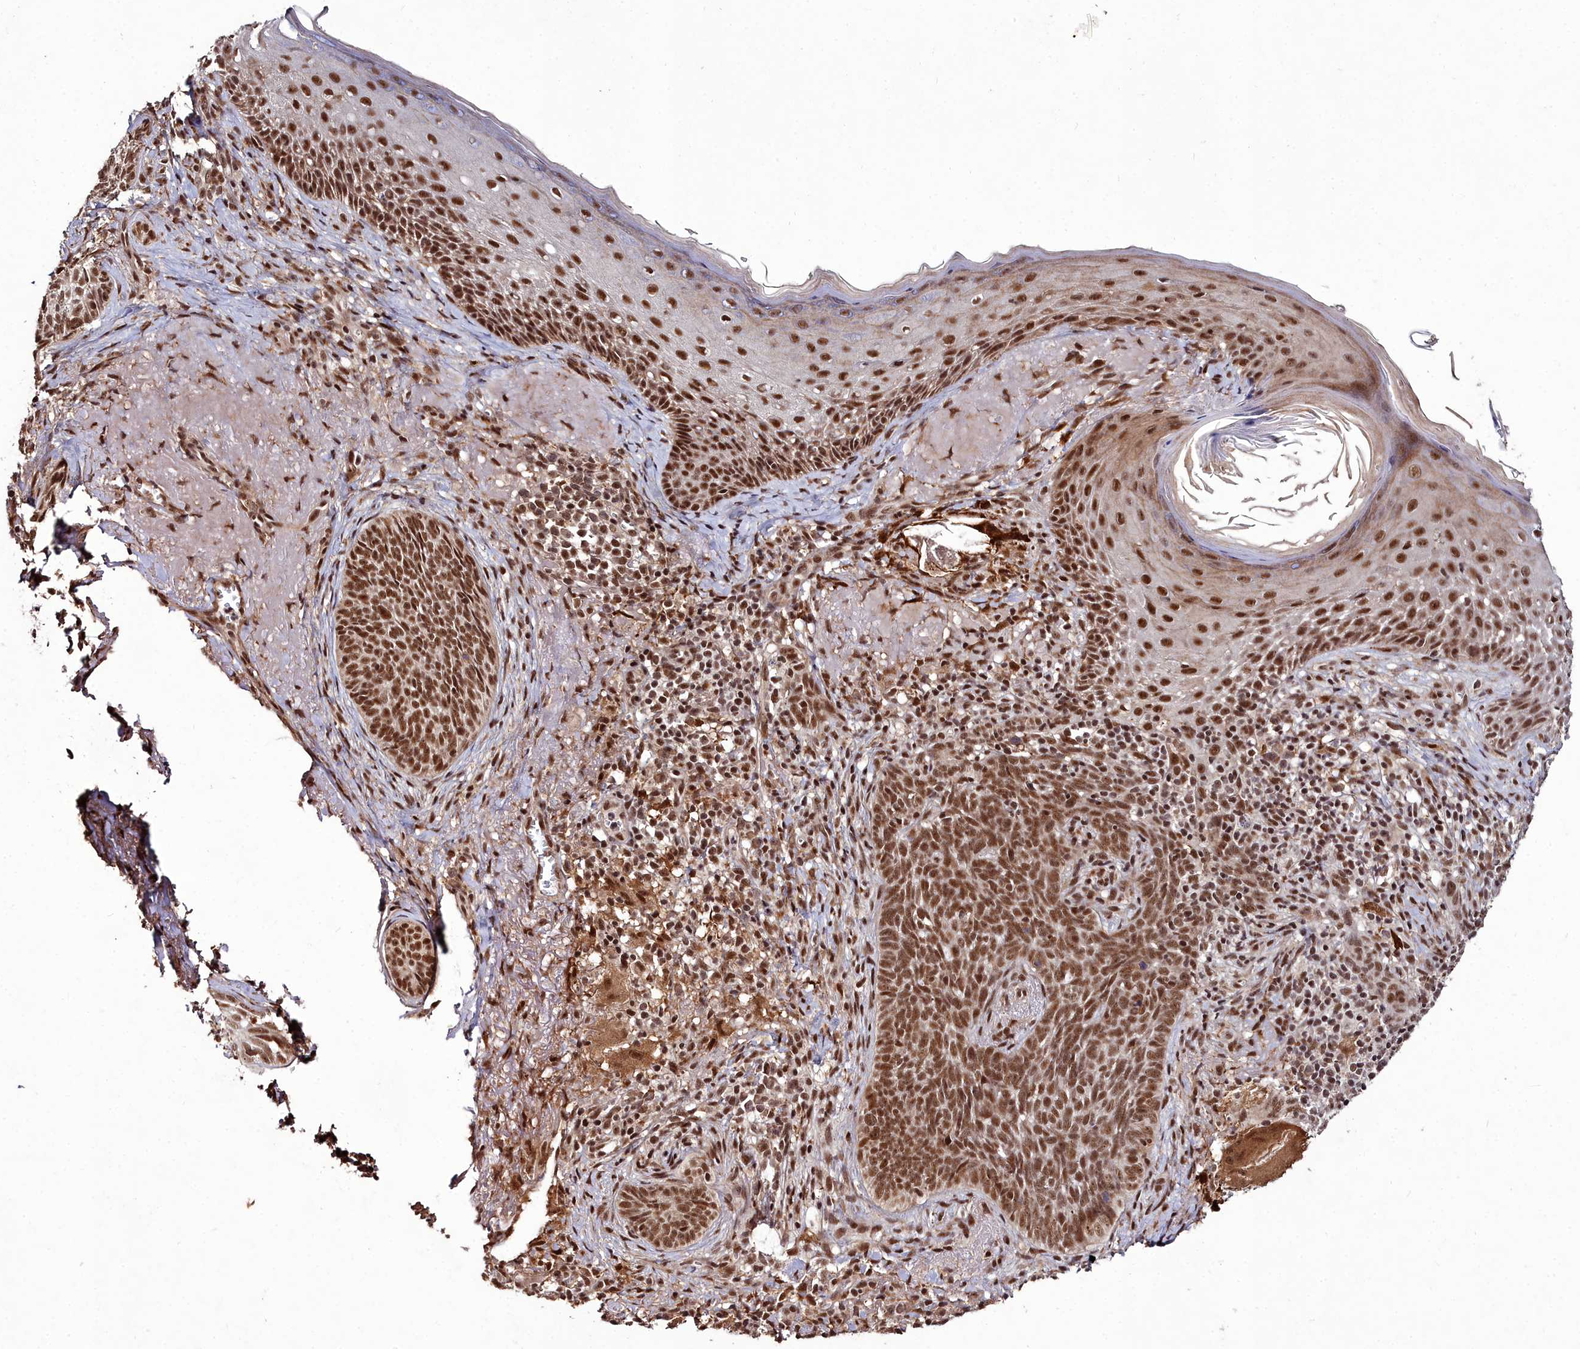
{"staining": {"intensity": "strong", "quantity": ">75%", "location": "nuclear"}, "tissue": "skin cancer", "cell_type": "Tumor cells", "image_type": "cancer", "snomed": [{"axis": "morphology", "description": "Basal cell carcinoma"}, {"axis": "topography", "description": "Skin"}], "caption": "This is a histology image of immunohistochemistry staining of skin cancer (basal cell carcinoma), which shows strong expression in the nuclear of tumor cells.", "gene": "CXXC1", "patient": {"sex": "female", "age": 76}}